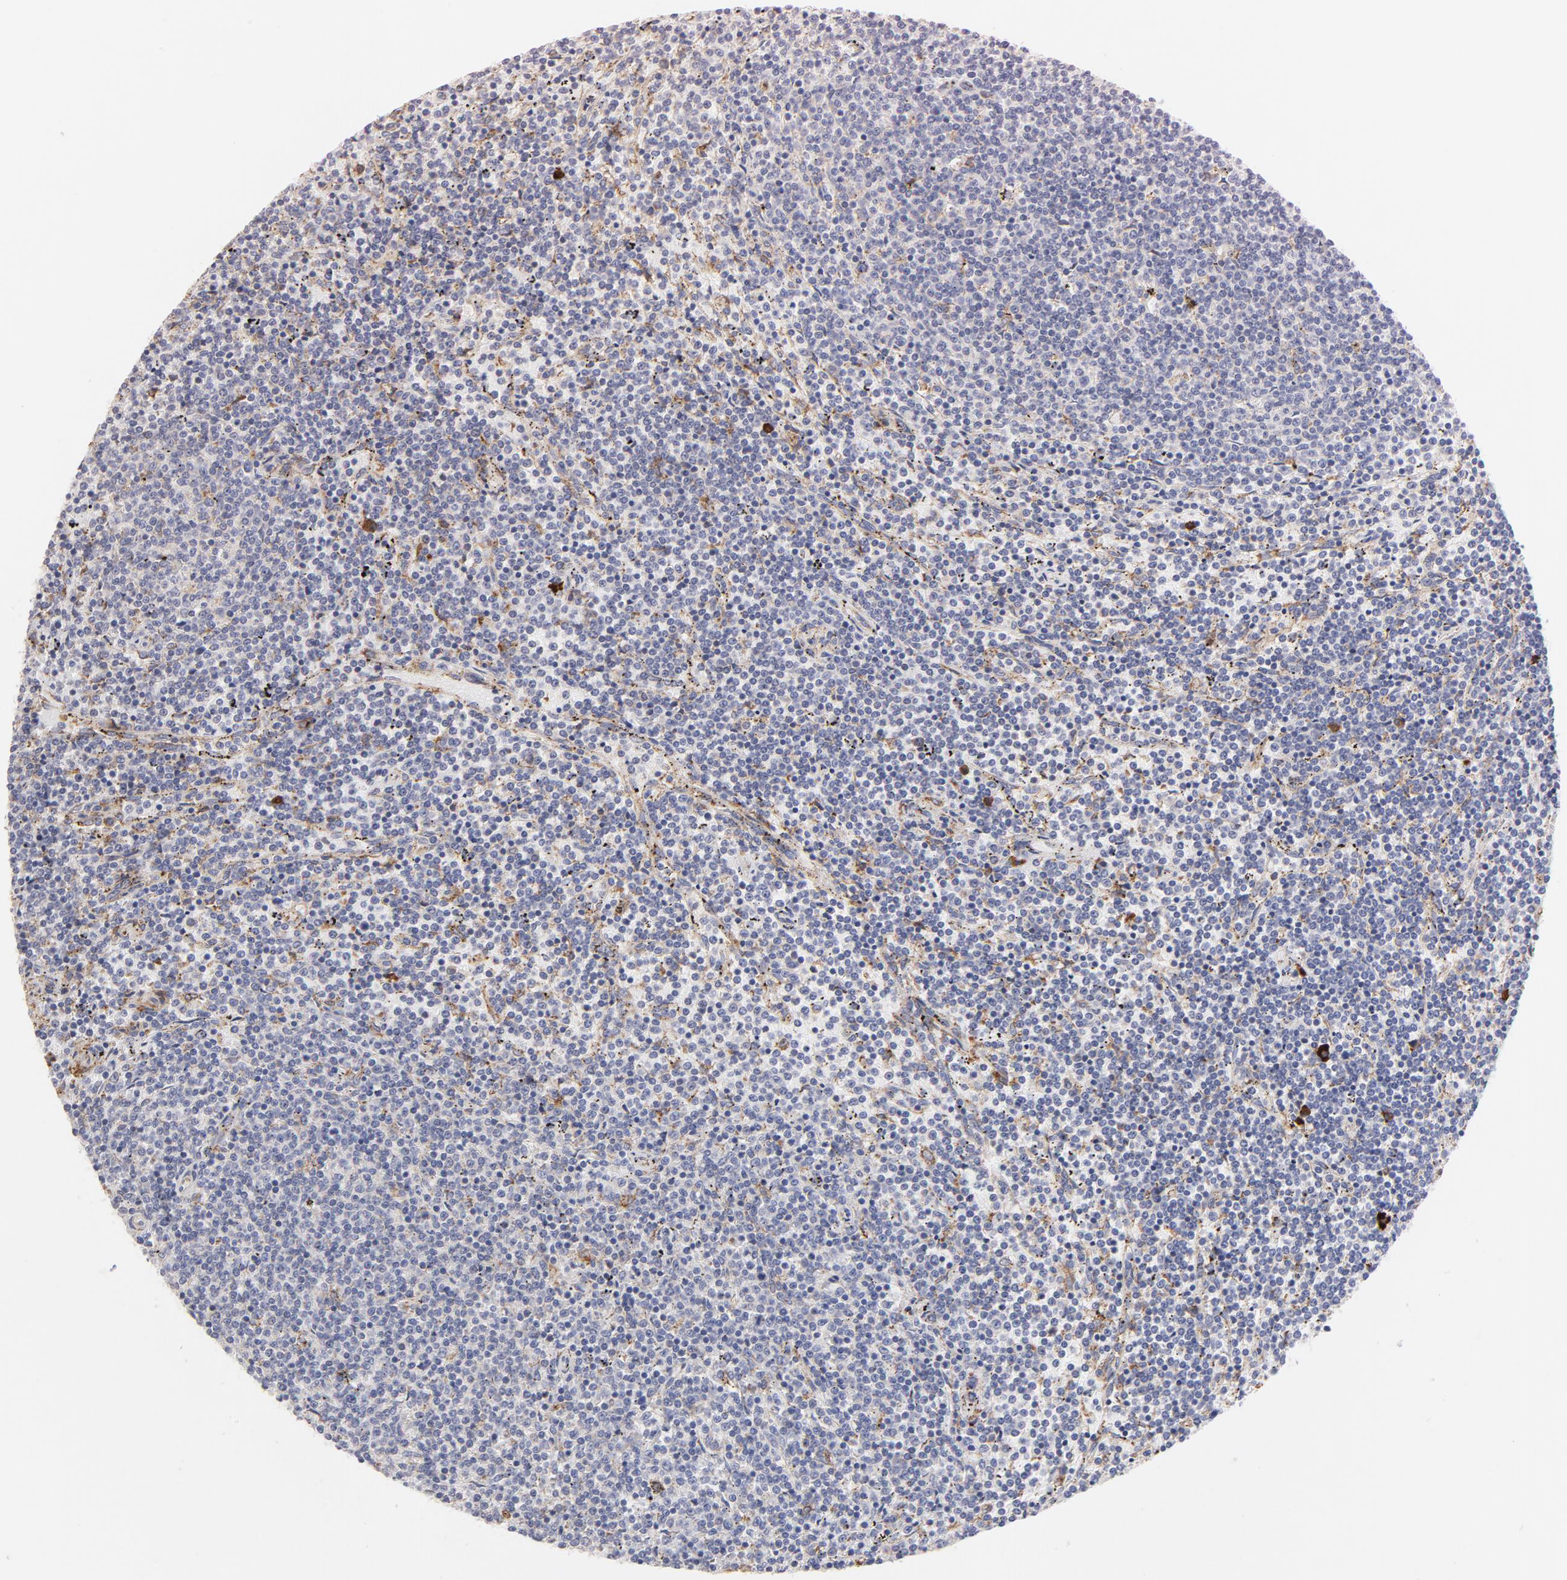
{"staining": {"intensity": "negative", "quantity": "none", "location": "none"}, "tissue": "lymphoma", "cell_type": "Tumor cells", "image_type": "cancer", "snomed": [{"axis": "morphology", "description": "Malignant lymphoma, non-Hodgkin's type, Low grade"}, {"axis": "topography", "description": "Spleen"}], "caption": "This is an IHC histopathology image of human low-grade malignant lymphoma, non-Hodgkin's type. There is no staining in tumor cells.", "gene": "RAPGEF3", "patient": {"sex": "female", "age": 50}}